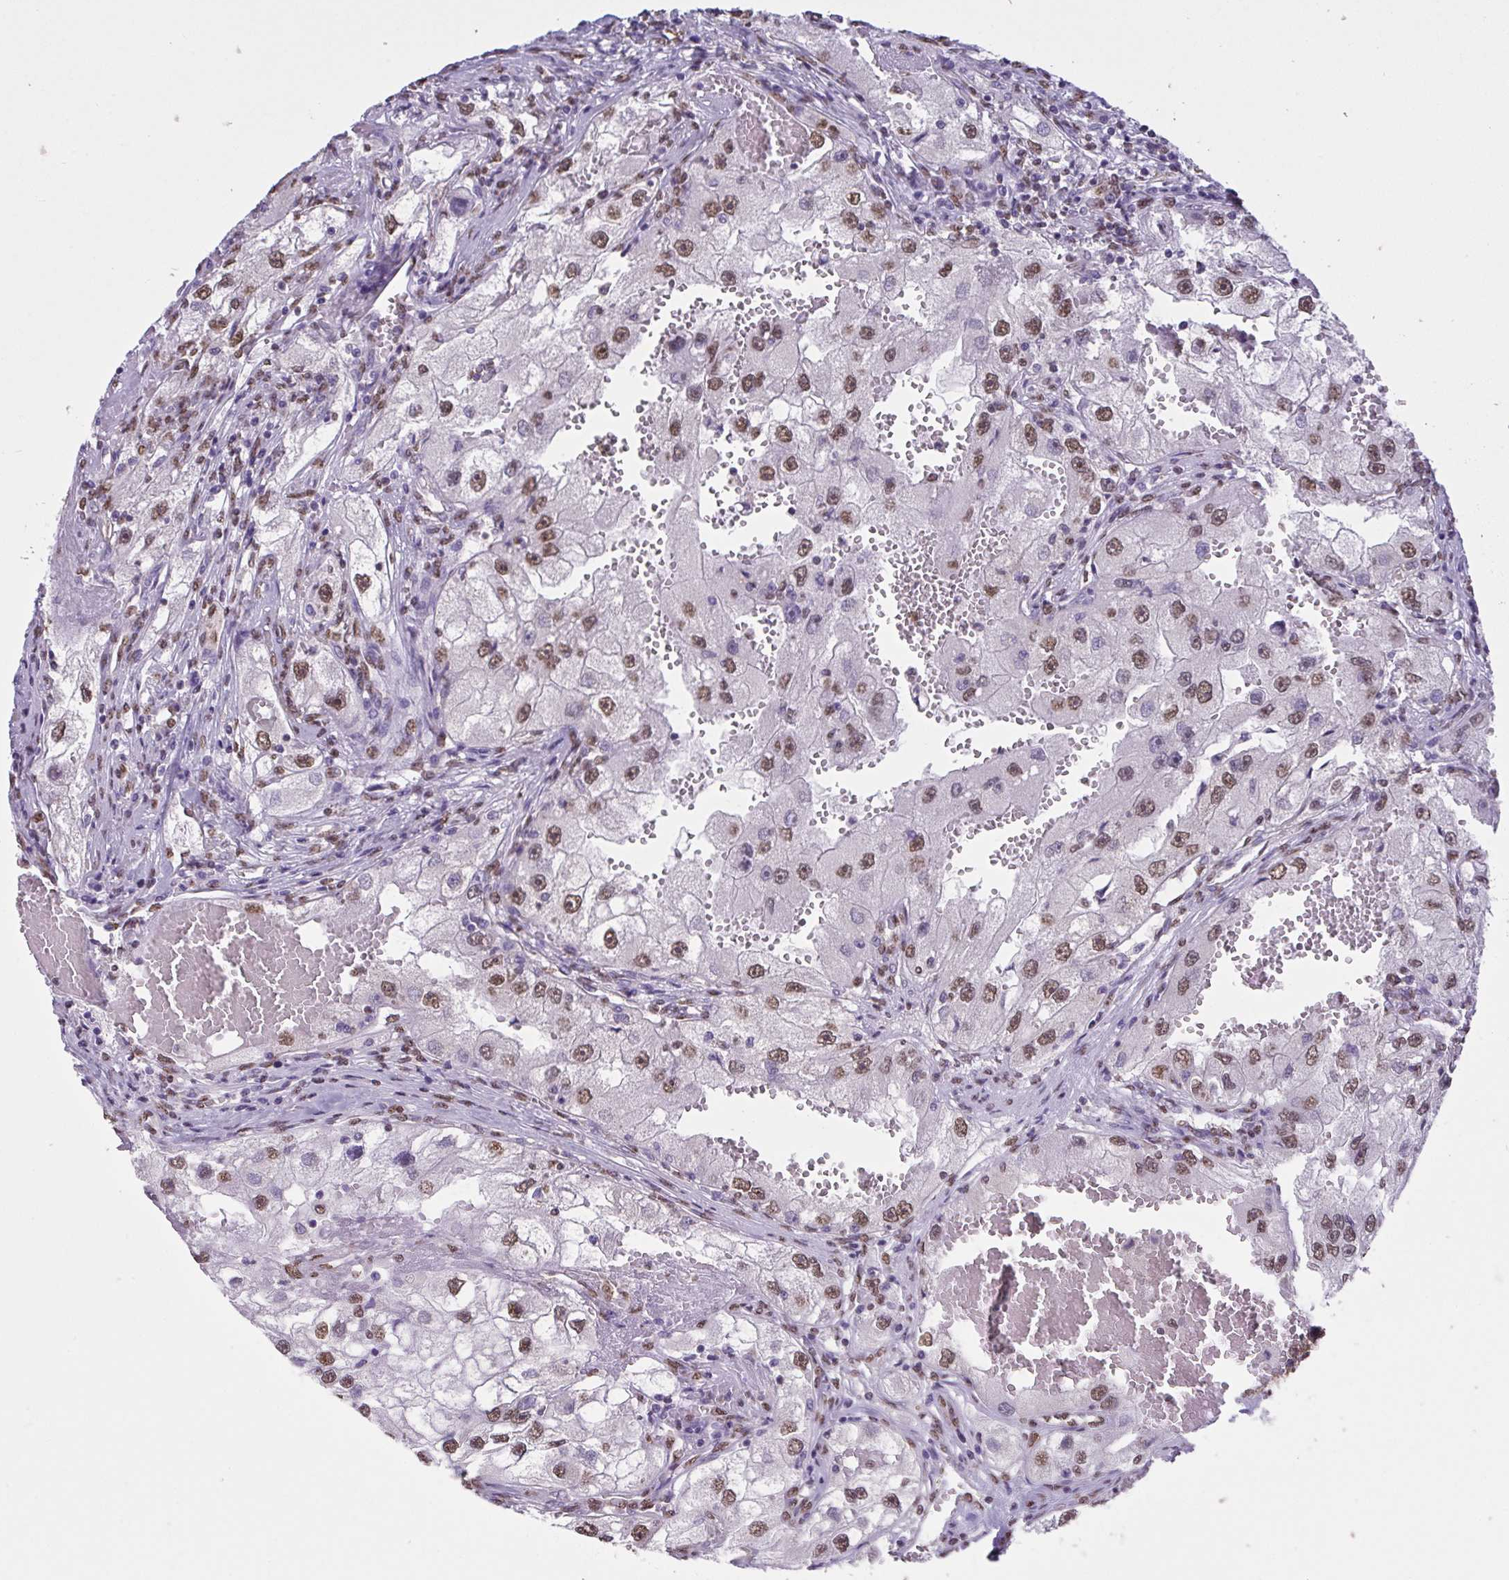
{"staining": {"intensity": "moderate", "quantity": ">75%", "location": "nuclear"}, "tissue": "renal cancer", "cell_type": "Tumor cells", "image_type": "cancer", "snomed": [{"axis": "morphology", "description": "Adenocarcinoma, NOS"}, {"axis": "topography", "description": "Kidney"}], "caption": "There is medium levels of moderate nuclear positivity in tumor cells of renal adenocarcinoma, as demonstrated by immunohistochemical staining (brown color).", "gene": "SEMA6B", "patient": {"sex": "male", "age": 63}}